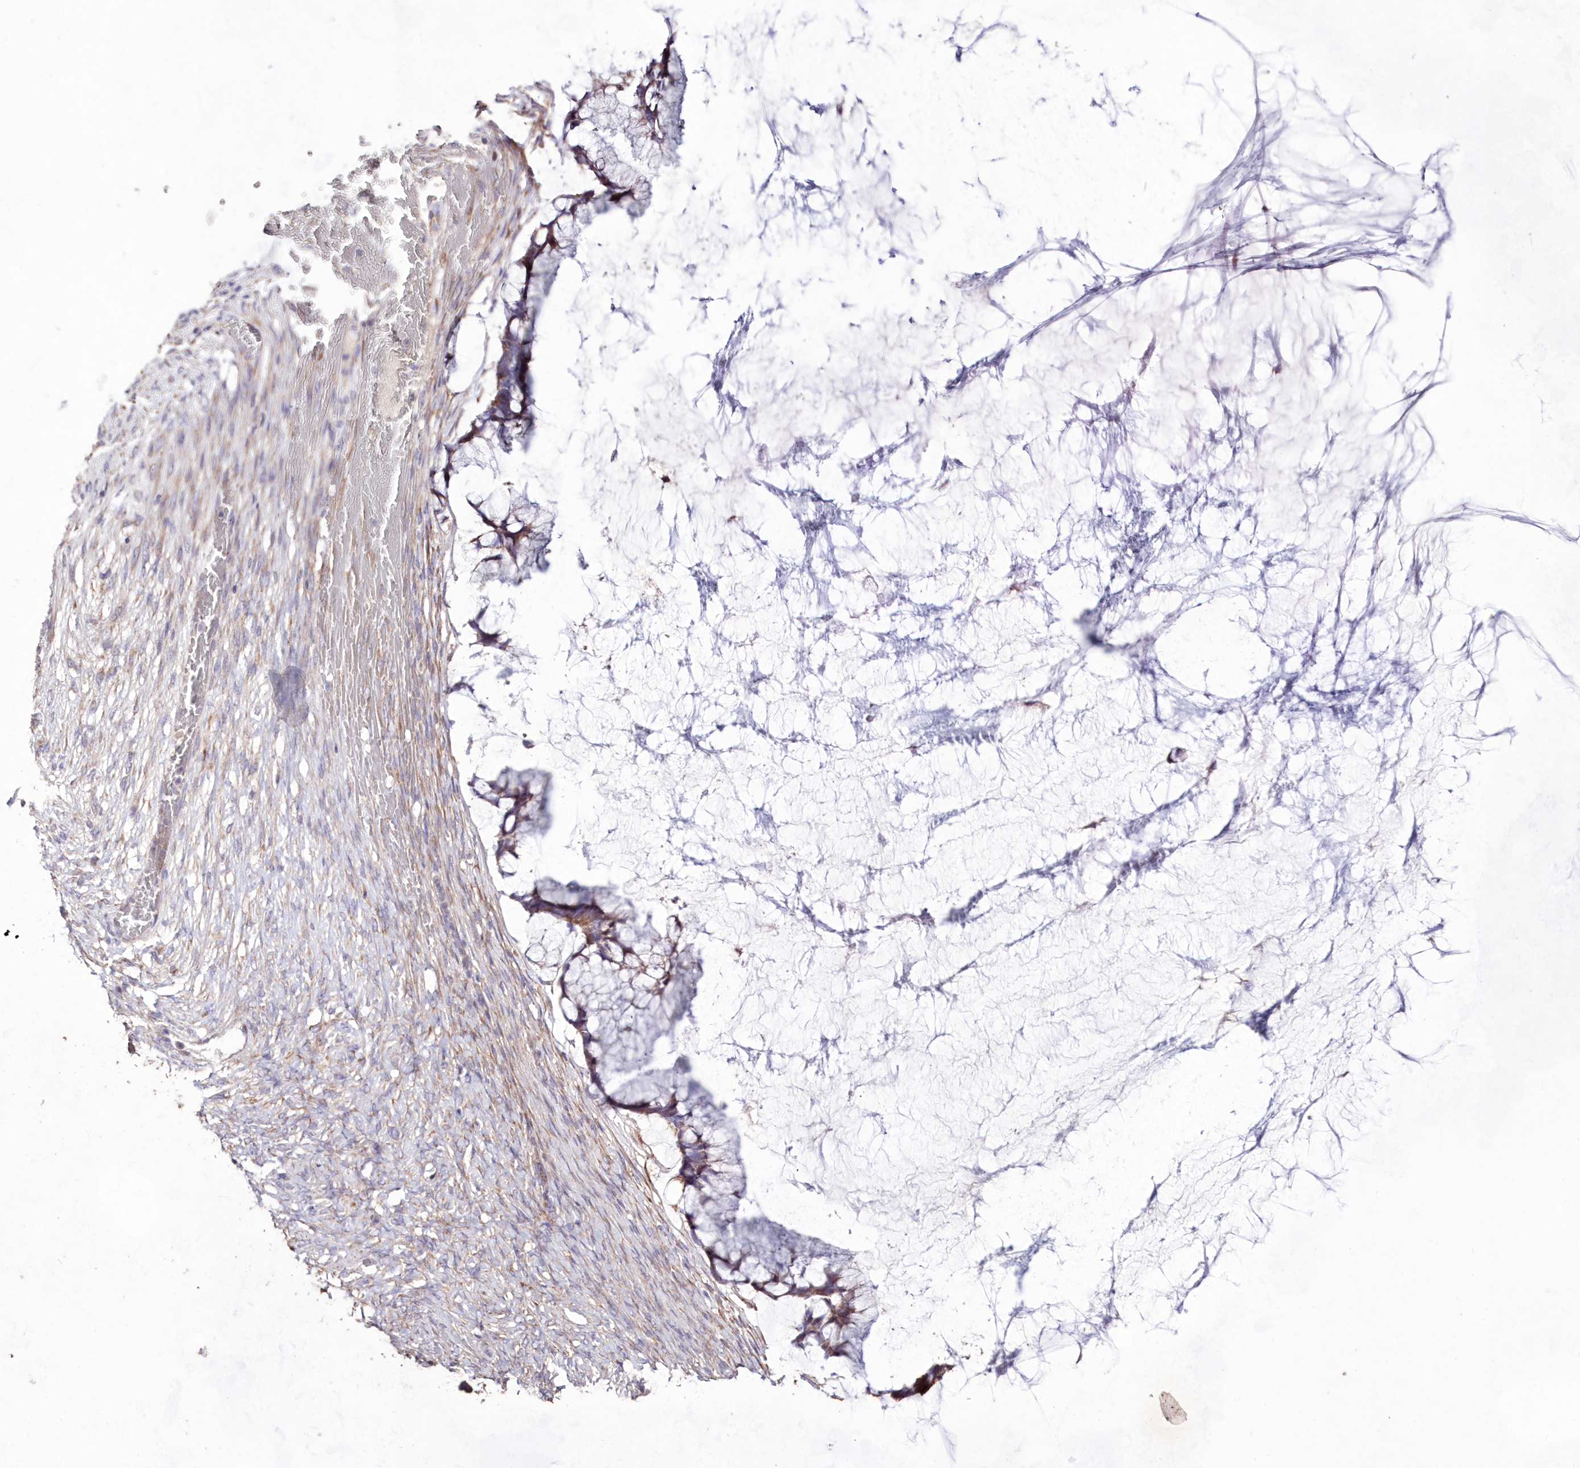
{"staining": {"intensity": "moderate", "quantity": "25%-75%", "location": "cytoplasmic/membranous"}, "tissue": "ovarian cancer", "cell_type": "Tumor cells", "image_type": "cancer", "snomed": [{"axis": "morphology", "description": "Cystadenocarcinoma, mucinous, NOS"}, {"axis": "topography", "description": "Ovary"}], "caption": "Ovarian cancer (mucinous cystadenocarcinoma) stained with DAB (3,3'-diaminobenzidine) IHC shows medium levels of moderate cytoplasmic/membranous positivity in approximately 25%-75% of tumor cells.", "gene": "HADHB", "patient": {"sex": "female", "age": 42}}